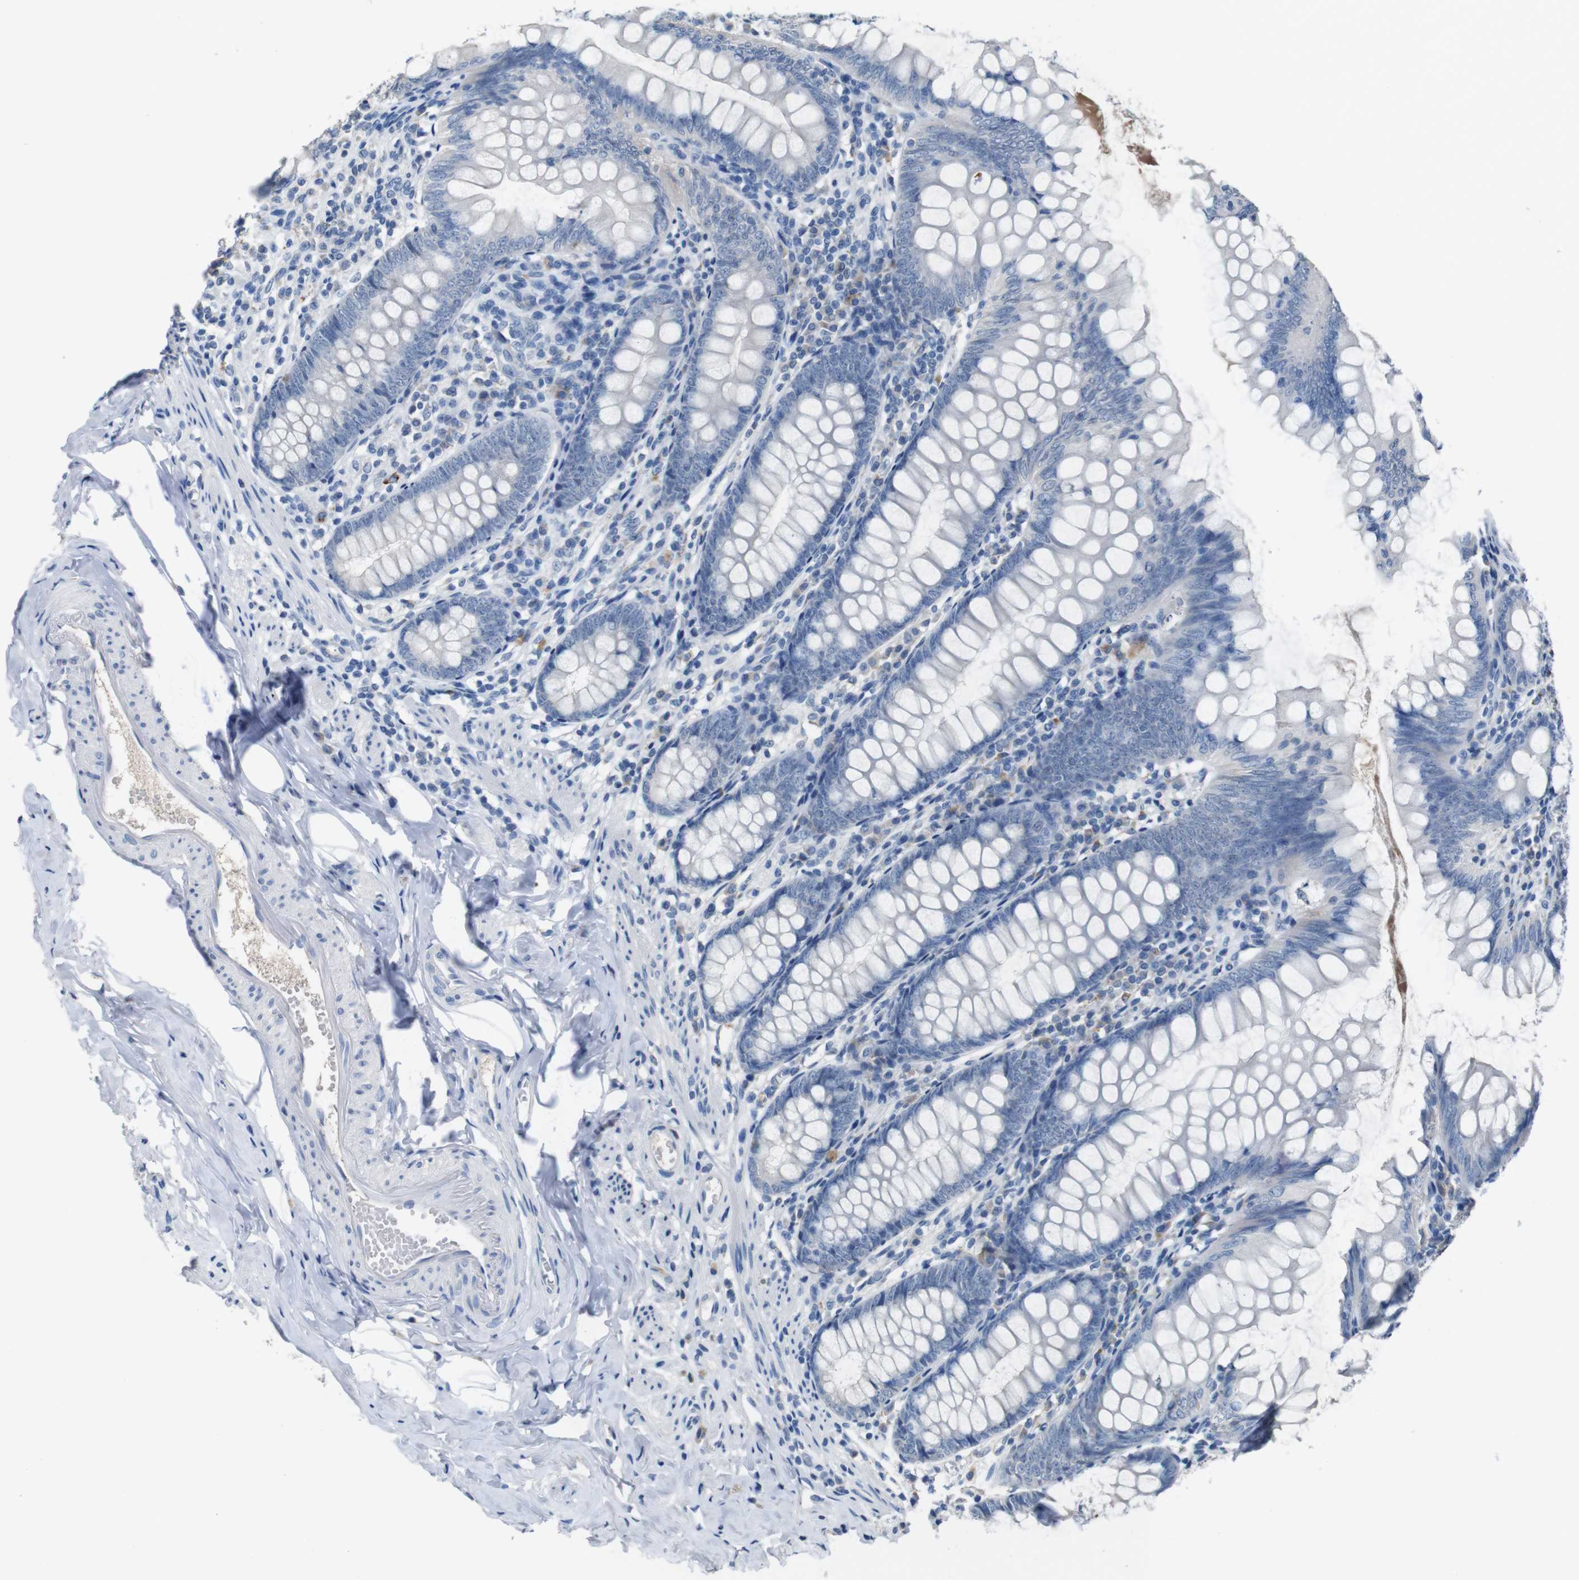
{"staining": {"intensity": "negative", "quantity": "none", "location": "none"}, "tissue": "appendix", "cell_type": "Glandular cells", "image_type": "normal", "snomed": [{"axis": "morphology", "description": "Normal tissue, NOS"}, {"axis": "topography", "description": "Appendix"}], "caption": "Appendix was stained to show a protein in brown. There is no significant expression in glandular cells. (DAB (3,3'-diaminobenzidine) IHC, high magnification).", "gene": "SLC2A8", "patient": {"sex": "female", "age": 77}}